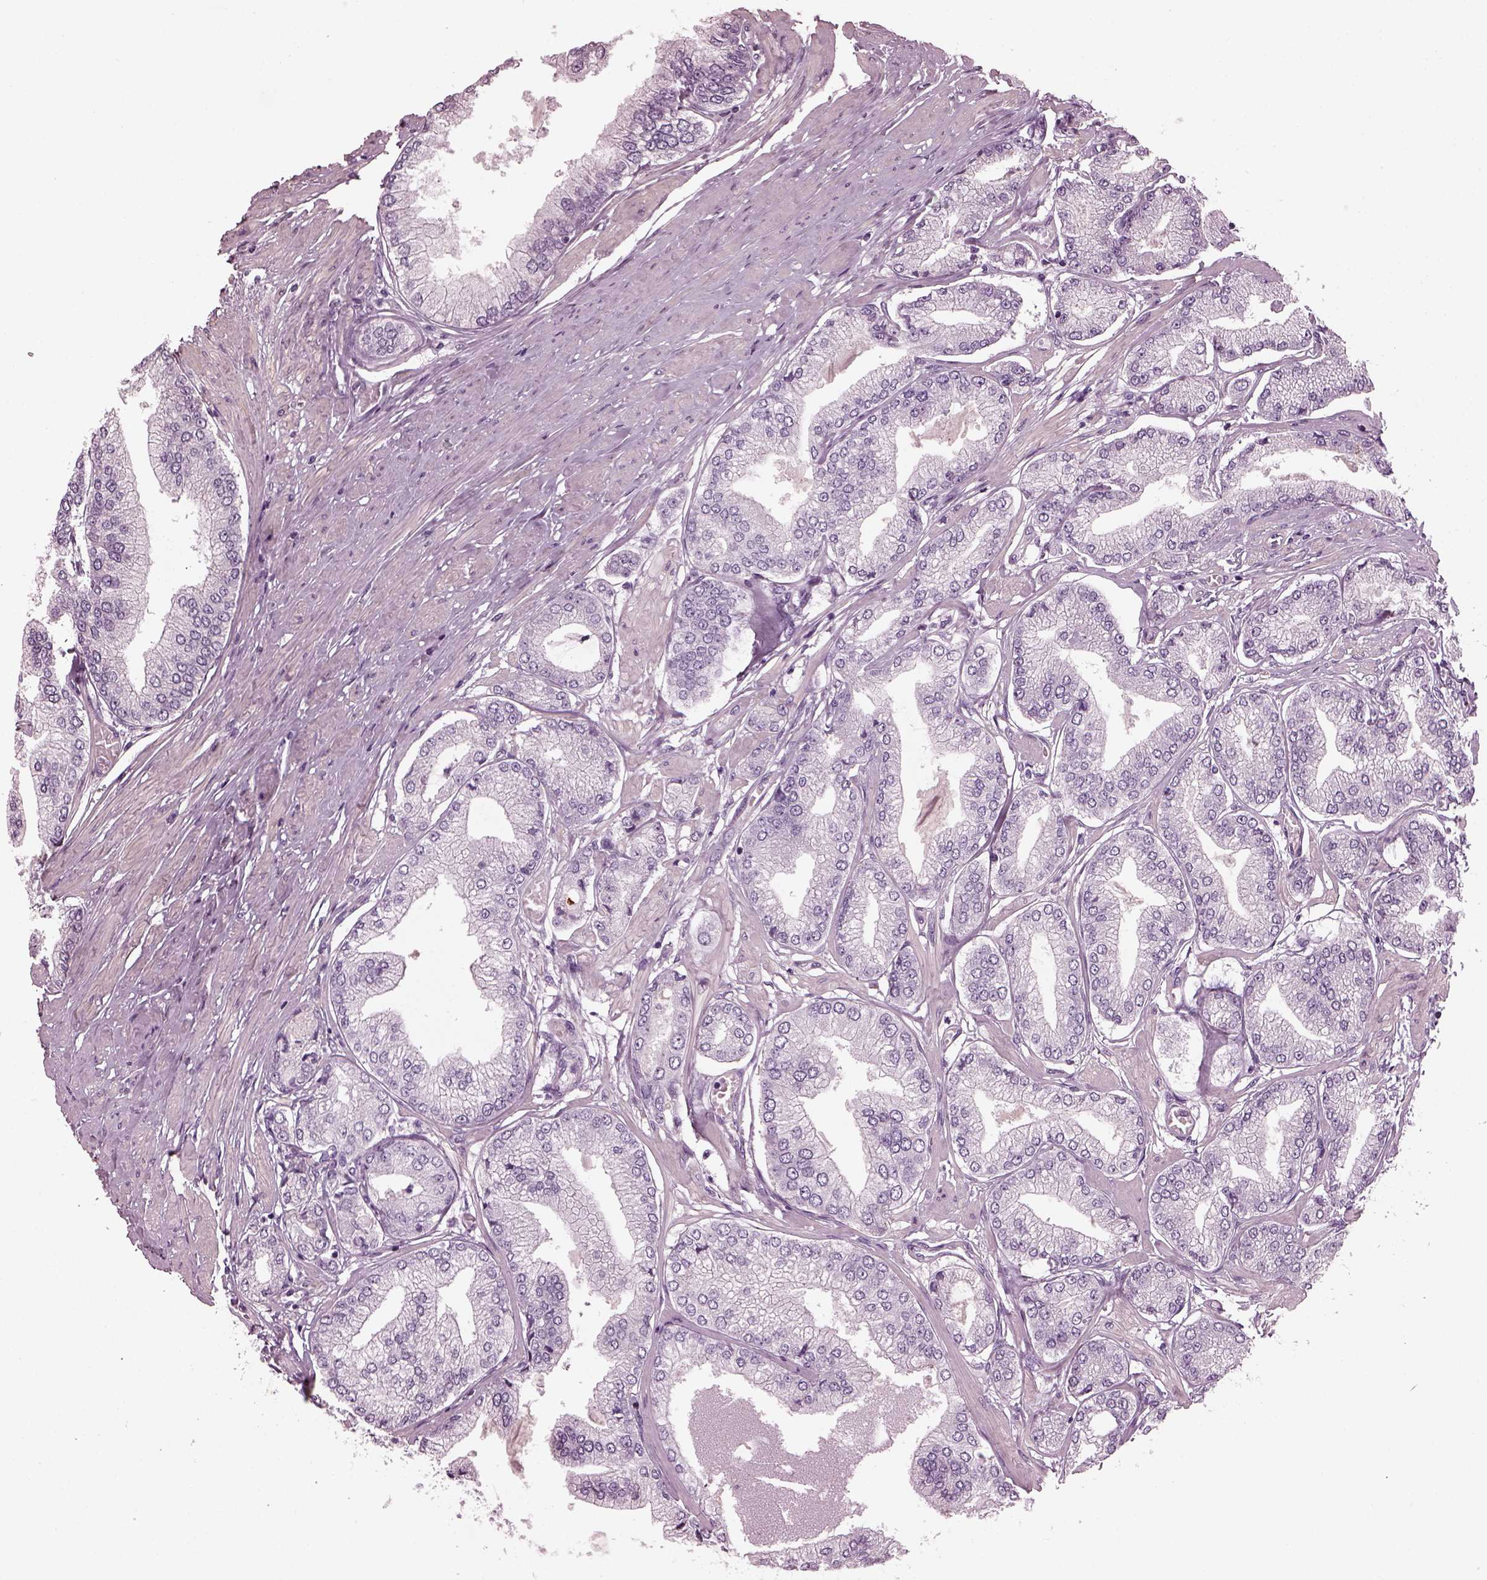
{"staining": {"intensity": "negative", "quantity": "none", "location": "none"}, "tissue": "prostate cancer", "cell_type": "Tumor cells", "image_type": "cancer", "snomed": [{"axis": "morphology", "description": "Adenocarcinoma, Low grade"}, {"axis": "topography", "description": "Prostate"}], "caption": "The IHC photomicrograph has no significant expression in tumor cells of low-grade adenocarcinoma (prostate) tissue.", "gene": "BFSP1", "patient": {"sex": "male", "age": 55}}